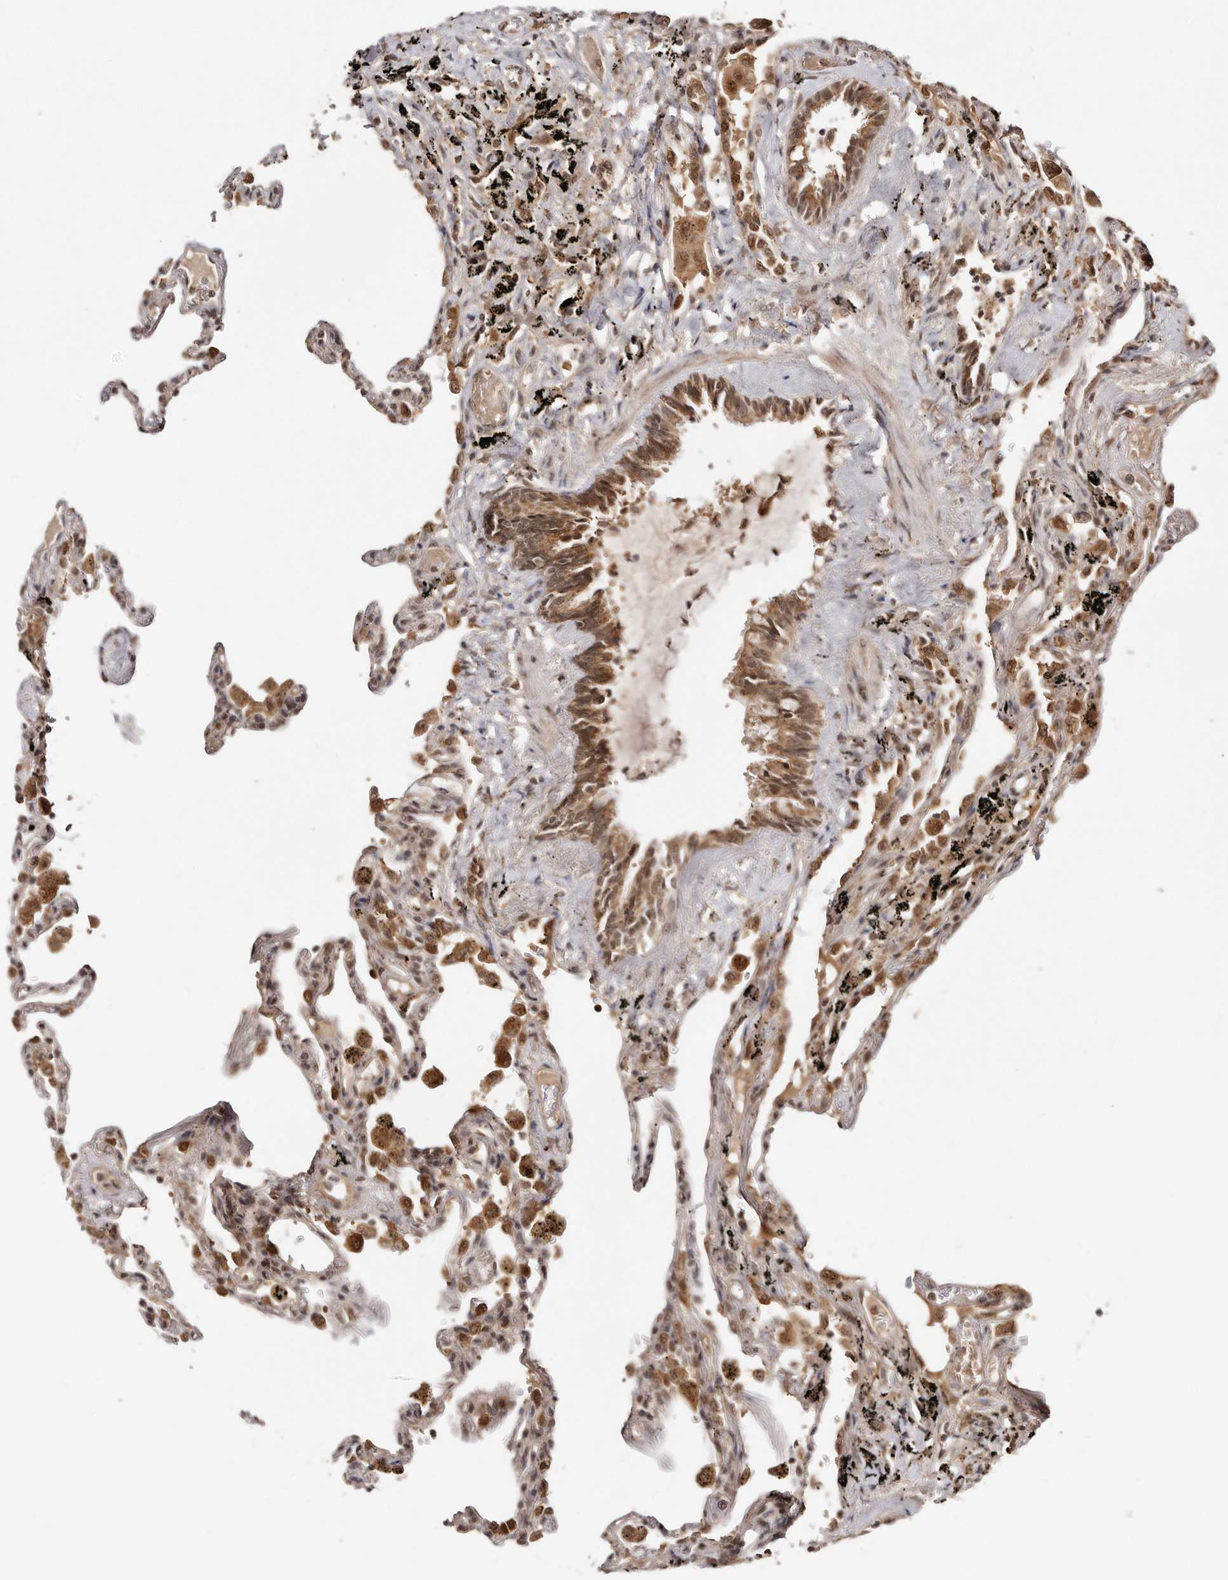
{"staining": {"intensity": "moderate", "quantity": "25%-75%", "location": "cytoplasmic/membranous"}, "tissue": "lung", "cell_type": "Alveolar cells", "image_type": "normal", "snomed": [{"axis": "morphology", "description": "Normal tissue, NOS"}, {"axis": "topography", "description": "Lung"}], "caption": "Brown immunohistochemical staining in normal lung displays moderate cytoplasmic/membranous expression in approximately 25%-75% of alveolar cells. (Brightfield microscopy of DAB IHC at high magnification).", "gene": "MED8", "patient": {"sex": "male", "age": 59}}